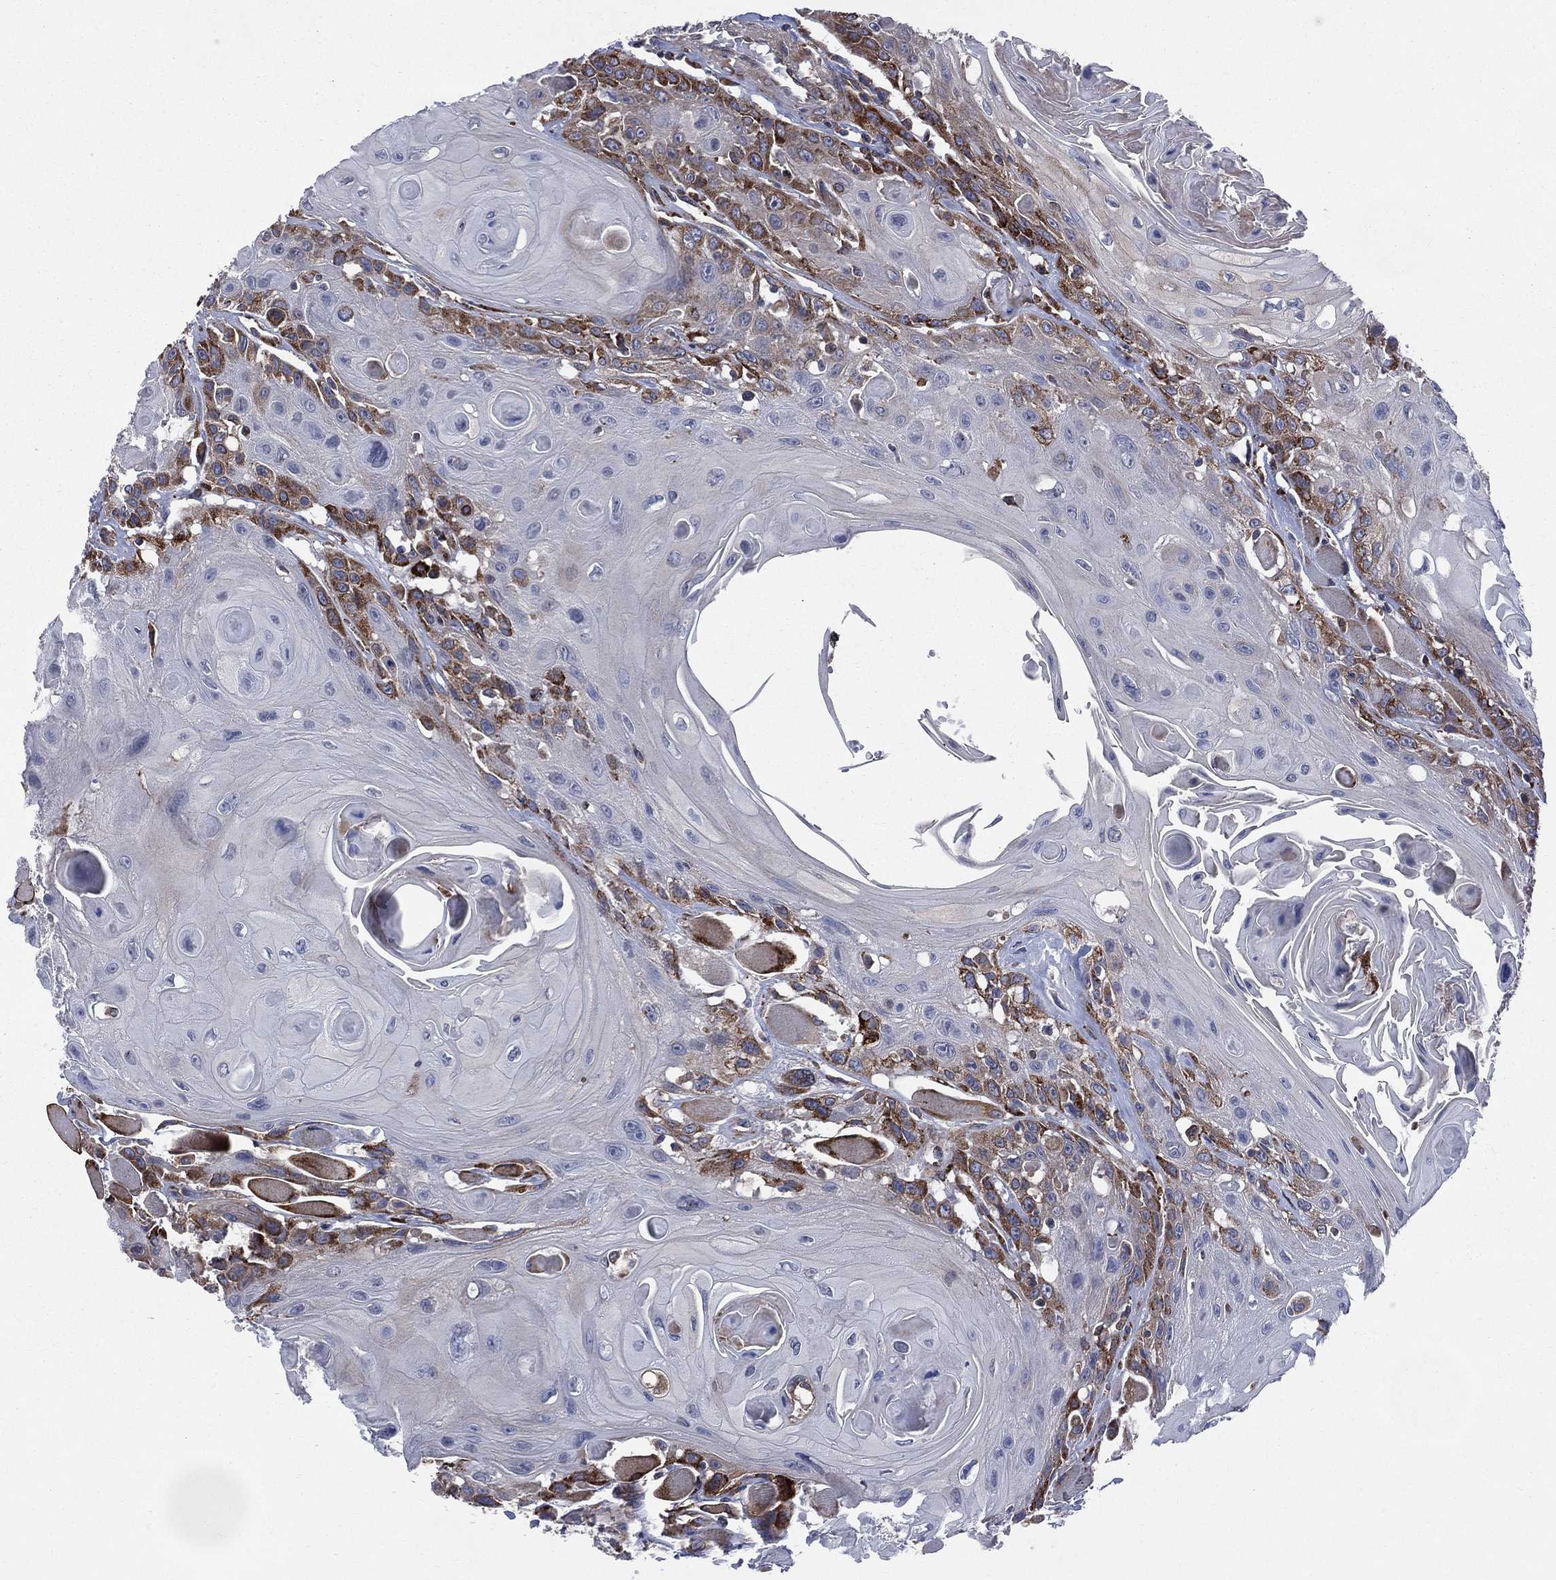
{"staining": {"intensity": "strong", "quantity": "<25%", "location": "cytoplasmic/membranous"}, "tissue": "head and neck cancer", "cell_type": "Tumor cells", "image_type": "cancer", "snomed": [{"axis": "morphology", "description": "Squamous cell carcinoma, NOS"}, {"axis": "topography", "description": "Head-Neck"}], "caption": "Tumor cells exhibit strong cytoplasmic/membranous positivity in about <25% of cells in squamous cell carcinoma (head and neck).", "gene": "CCDC159", "patient": {"sex": "female", "age": 59}}